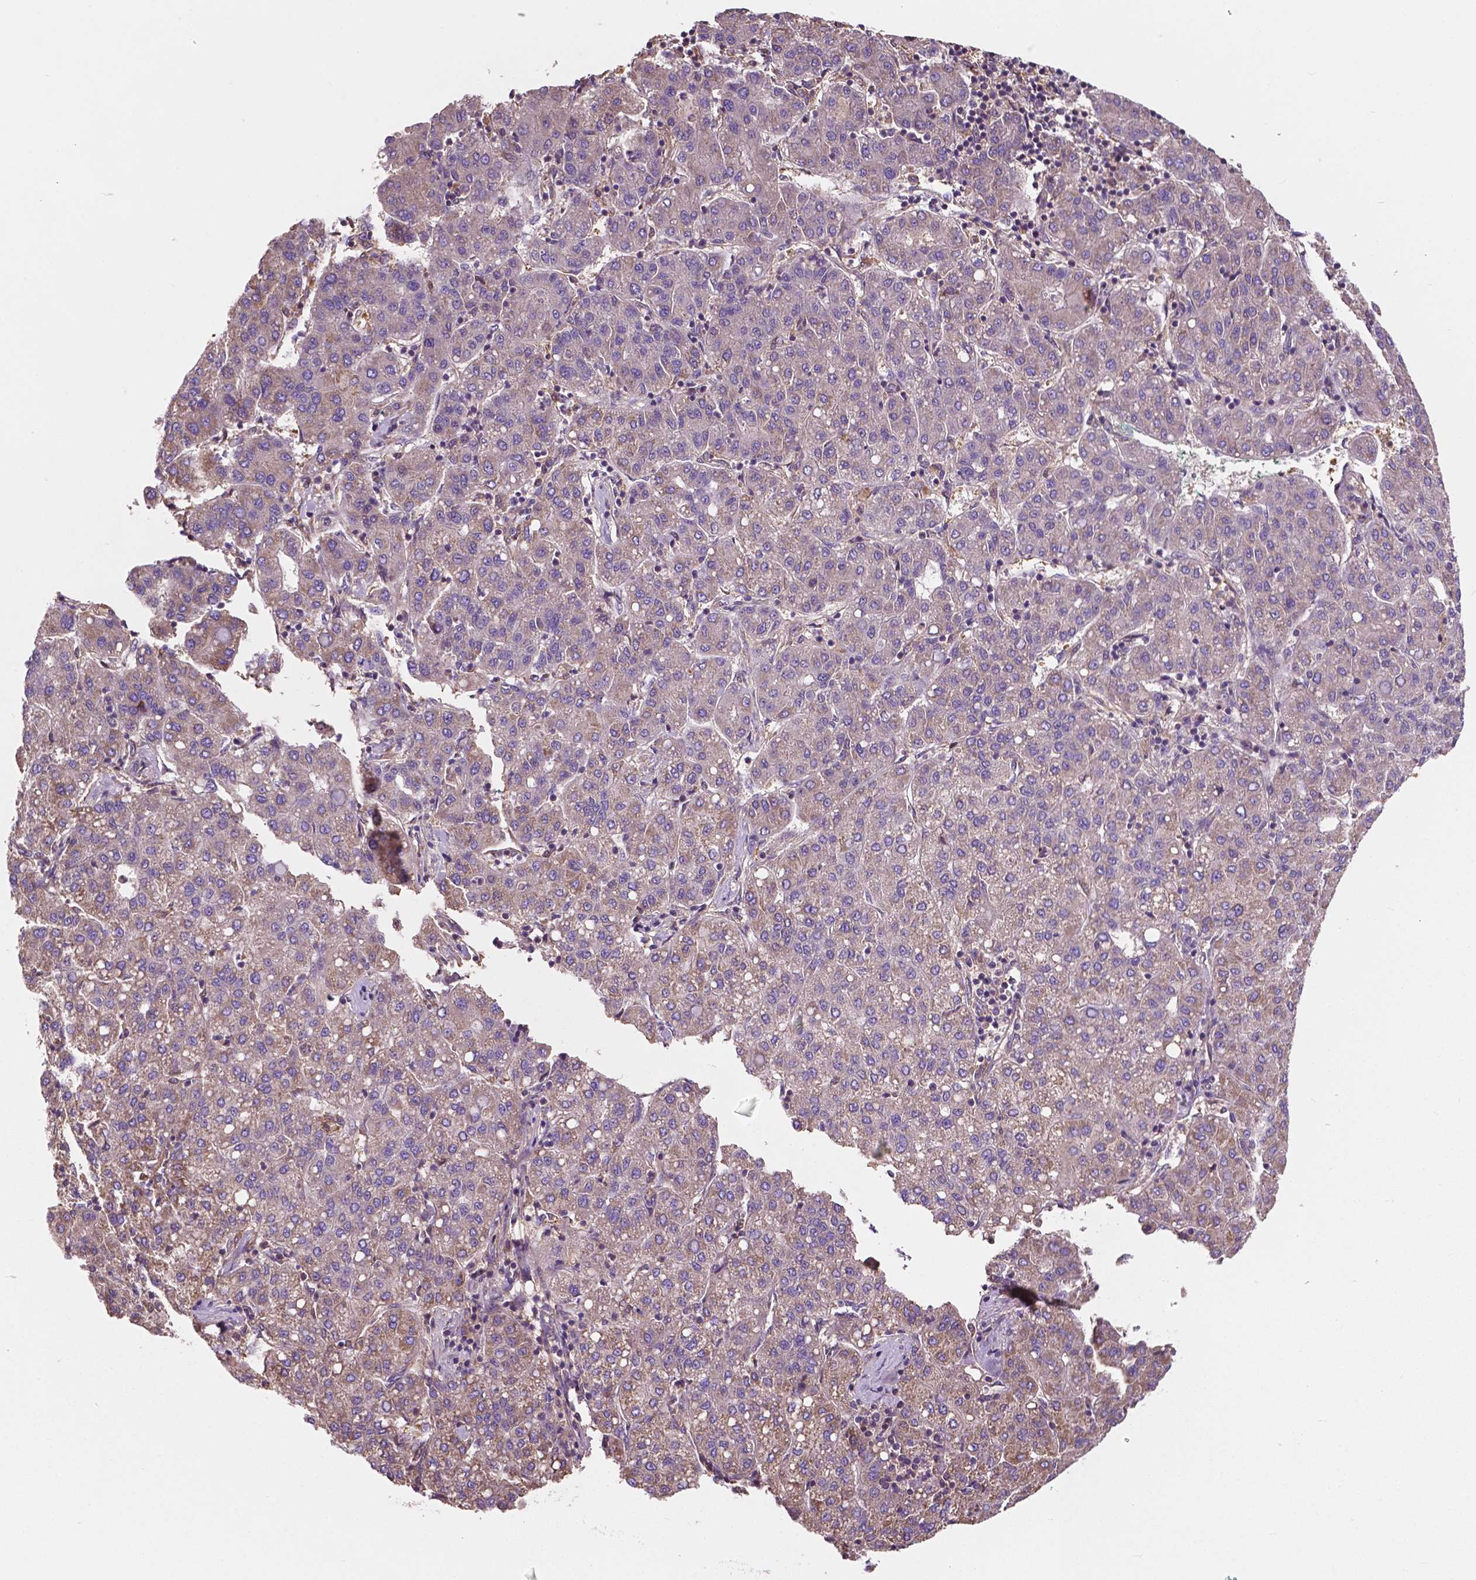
{"staining": {"intensity": "weak", "quantity": "<25%", "location": "cytoplasmic/membranous"}, "tissue": "liver cancer", "cell_type": "Tumor cells", "image_type": "cancer", "snomed": [{"axis": "morphology", "description": "Carcinoma, Hepatocellular, NOS"}, {"axis": "topography", "description": "Liver"}], "caption": "Micrograph shows no protein staining in tumor cells of liver cancer (hepatocellular carcinoma) tissue.", "gene": "GJA9", "patient": {"sex": "male", "age": 65}}